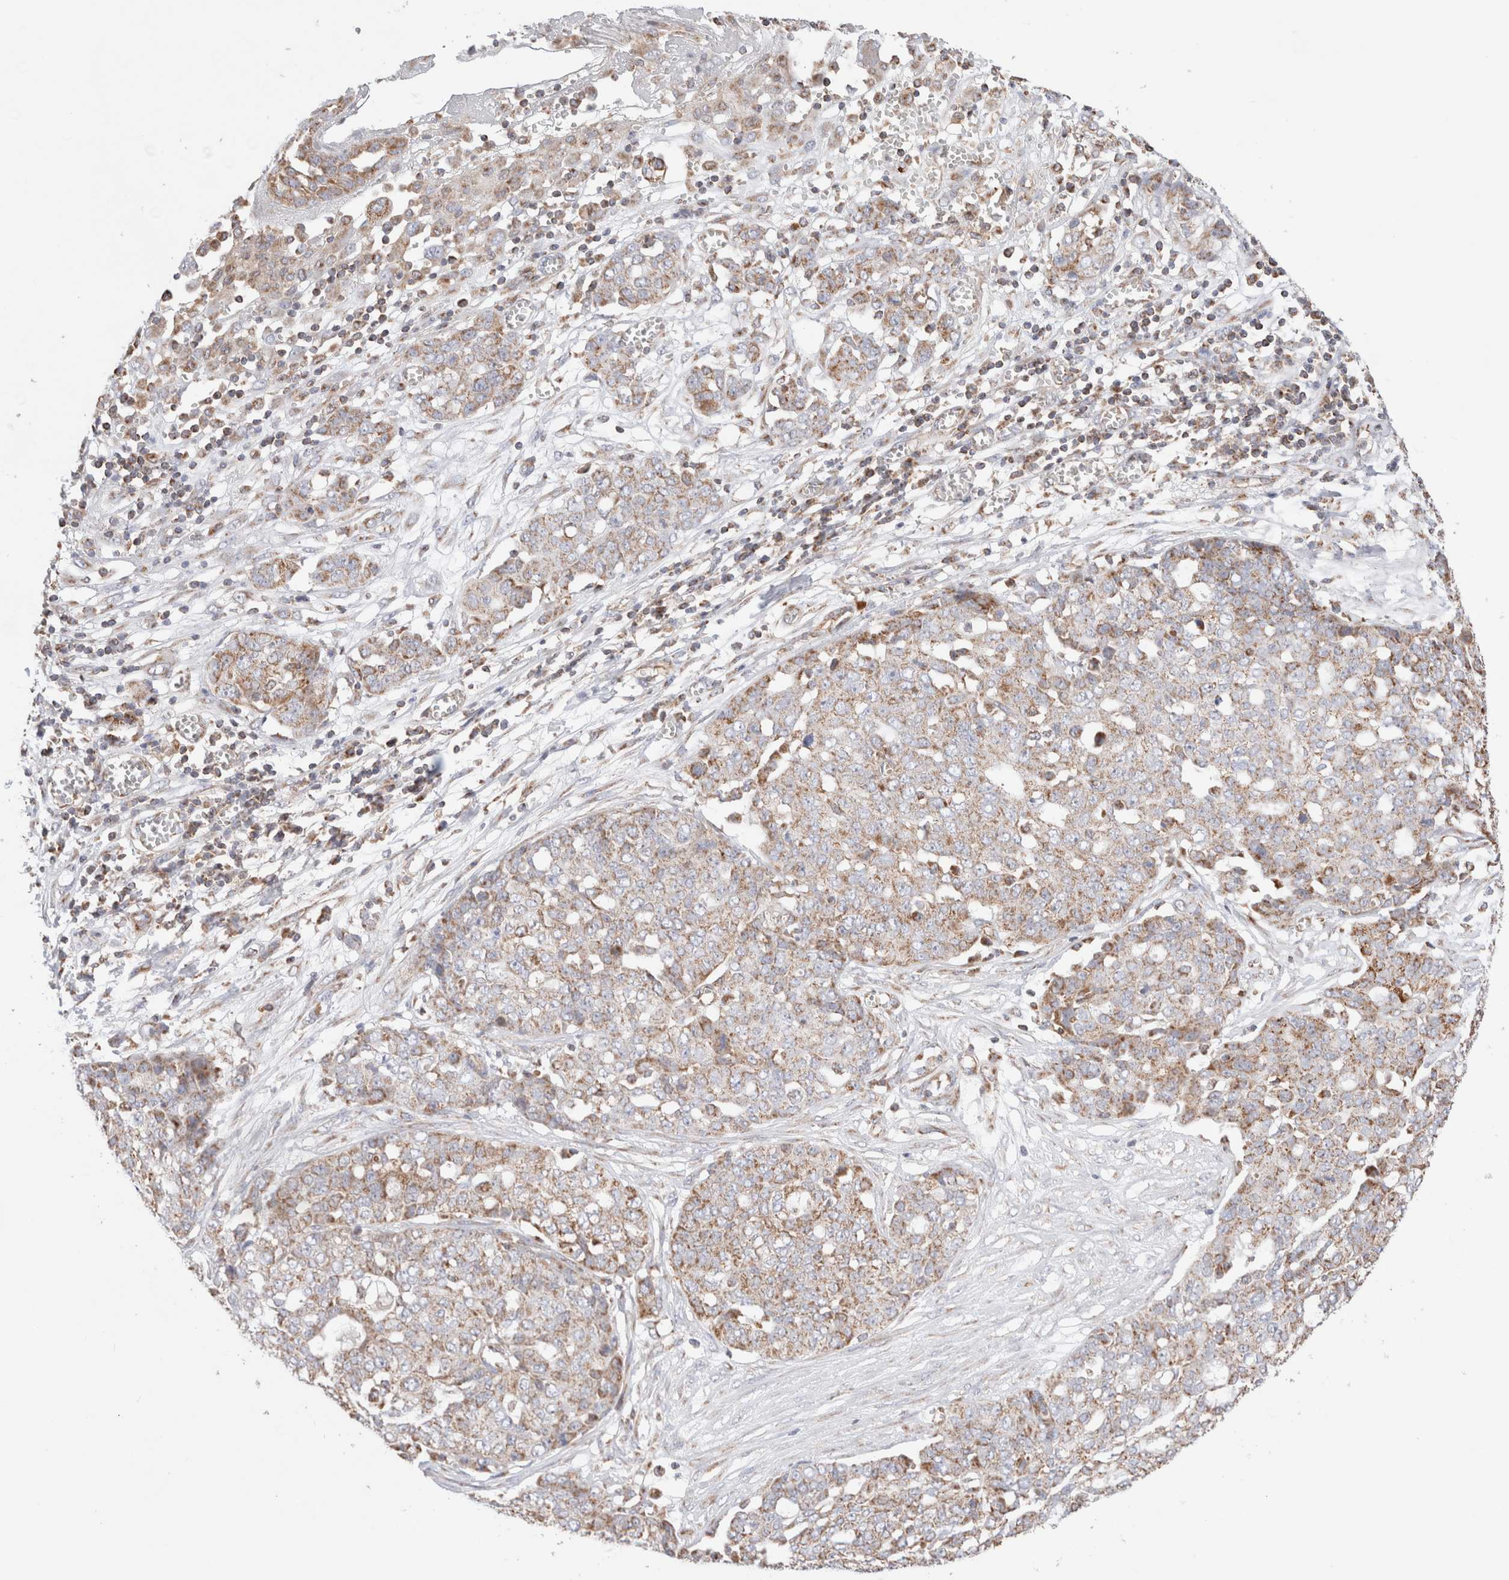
{"staining": {"intensity": "weak", "quantity": ">75%", "location": "cytoplasmic/membranous"}, "tissue": "ovarian cancer", "cell_type": "Tumor cells", "image_type": "cancer", "snomed": [{"axis": "morphology", "description": "Cystadenocarcinoma, serous, NOS"}, {"axis": "topography", "description": "Soft tissue"}, {"axis": "topography", "description": "Ovary"}], "caption": "Immunohistochemical staining of serous cystadenocarcinoma (ovarian) shows low levels of weak cytoplasmic/membranous protein staining in about >75% of tumor cells. (DAB (3,3'-diaminobenzidine) = brown stain, brightfield microscopy at high magnification).", "gene": "TMPPE", "patient": {"sex": "female", "age": 57}}